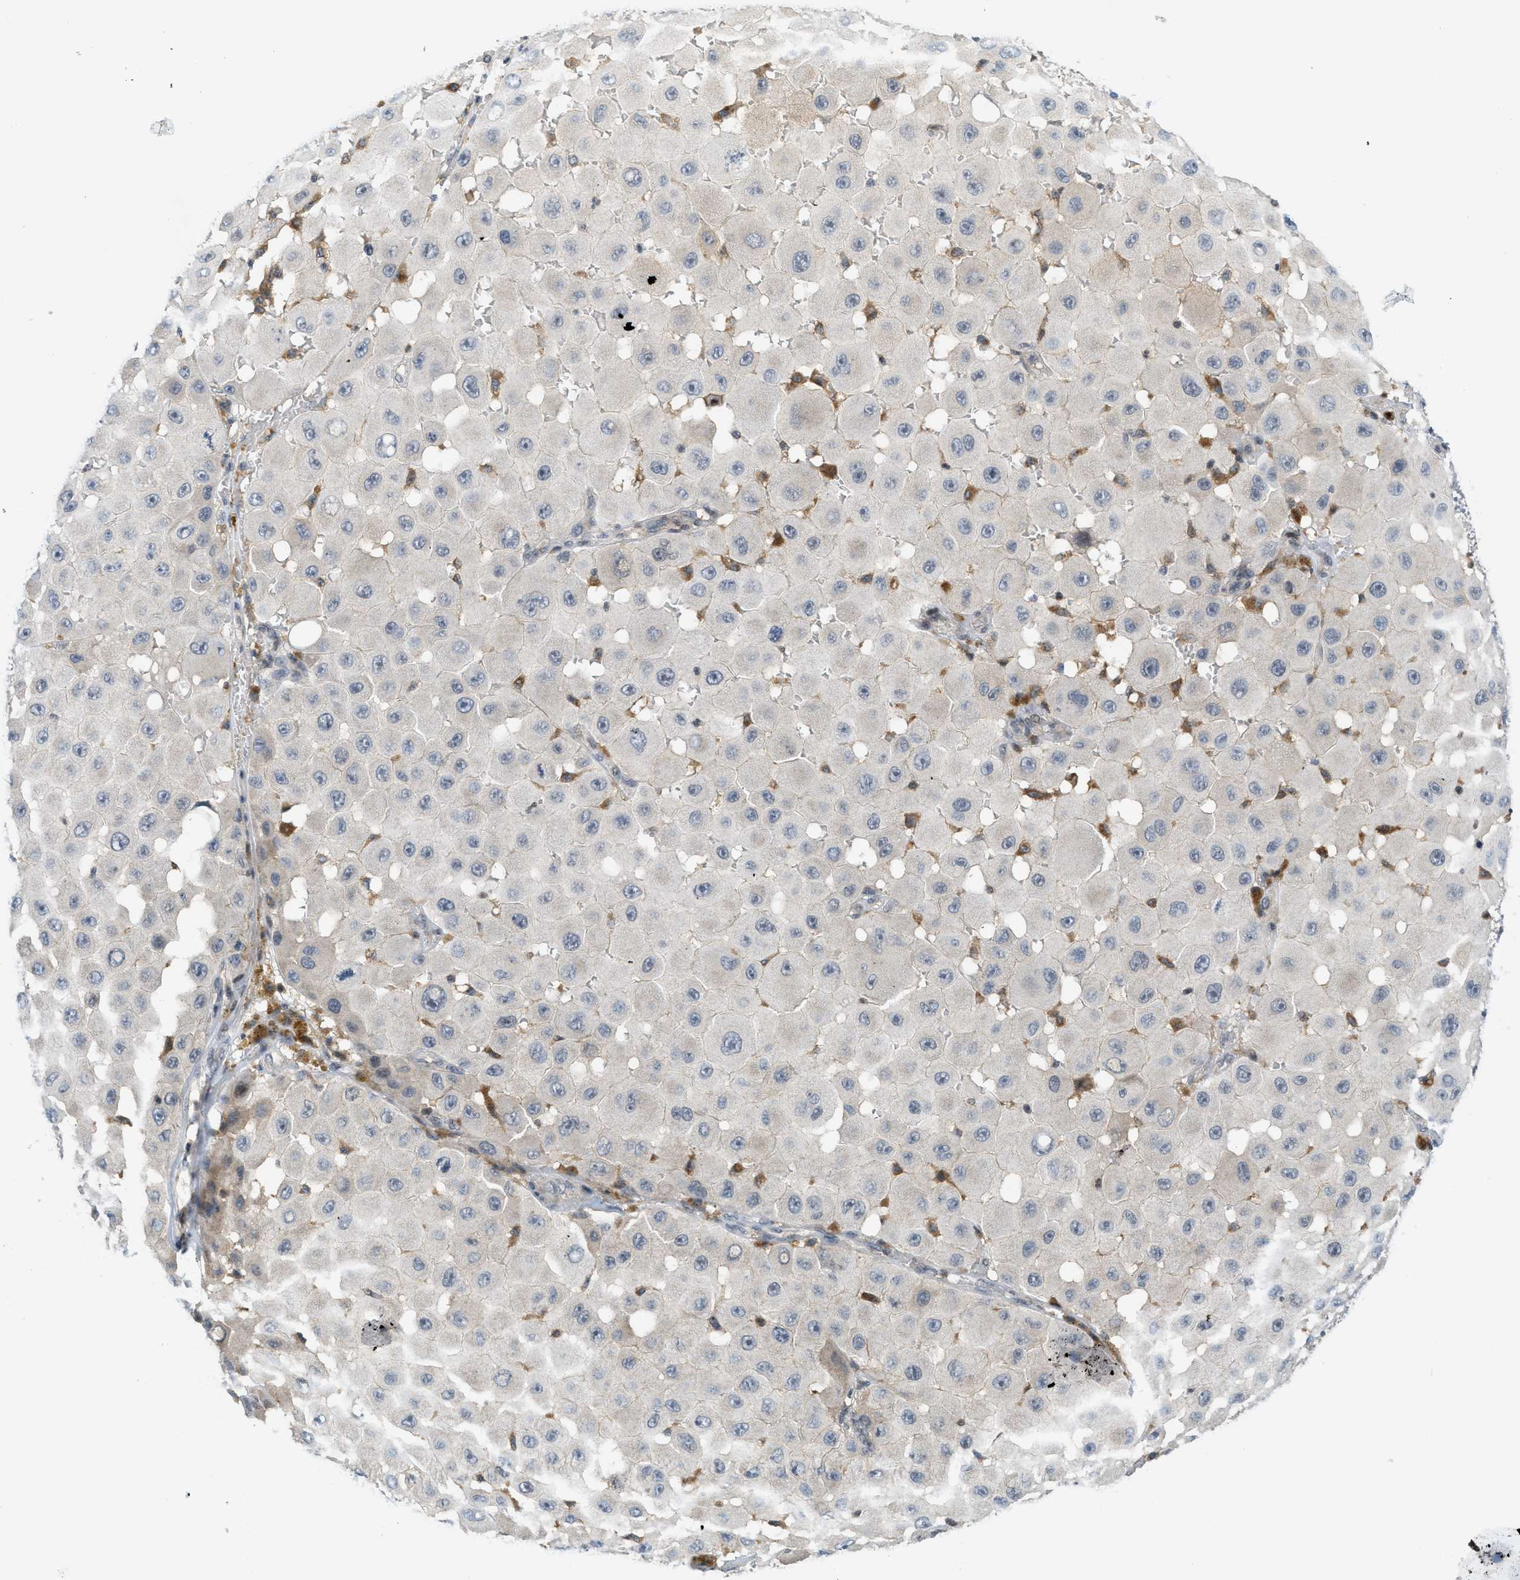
{"staining": {"intensity": "negative", "quantity": "none", "location": "none"}, "tissue": "melanoma", "cell_type": "Tumor cells", "image_type": "cancer", "snomed": [{"axis": "morphology", "description": "Malignant melanoma, NOS"}, {"axis": "topography", "description": "Skin"}], "caption": "High power microscopy image of an IHC histopathology image of malignant melanoma, revealing no significant expression in tumor cells.", "gene": "ING1", "patient": {"sex": "female", "age": 81}}